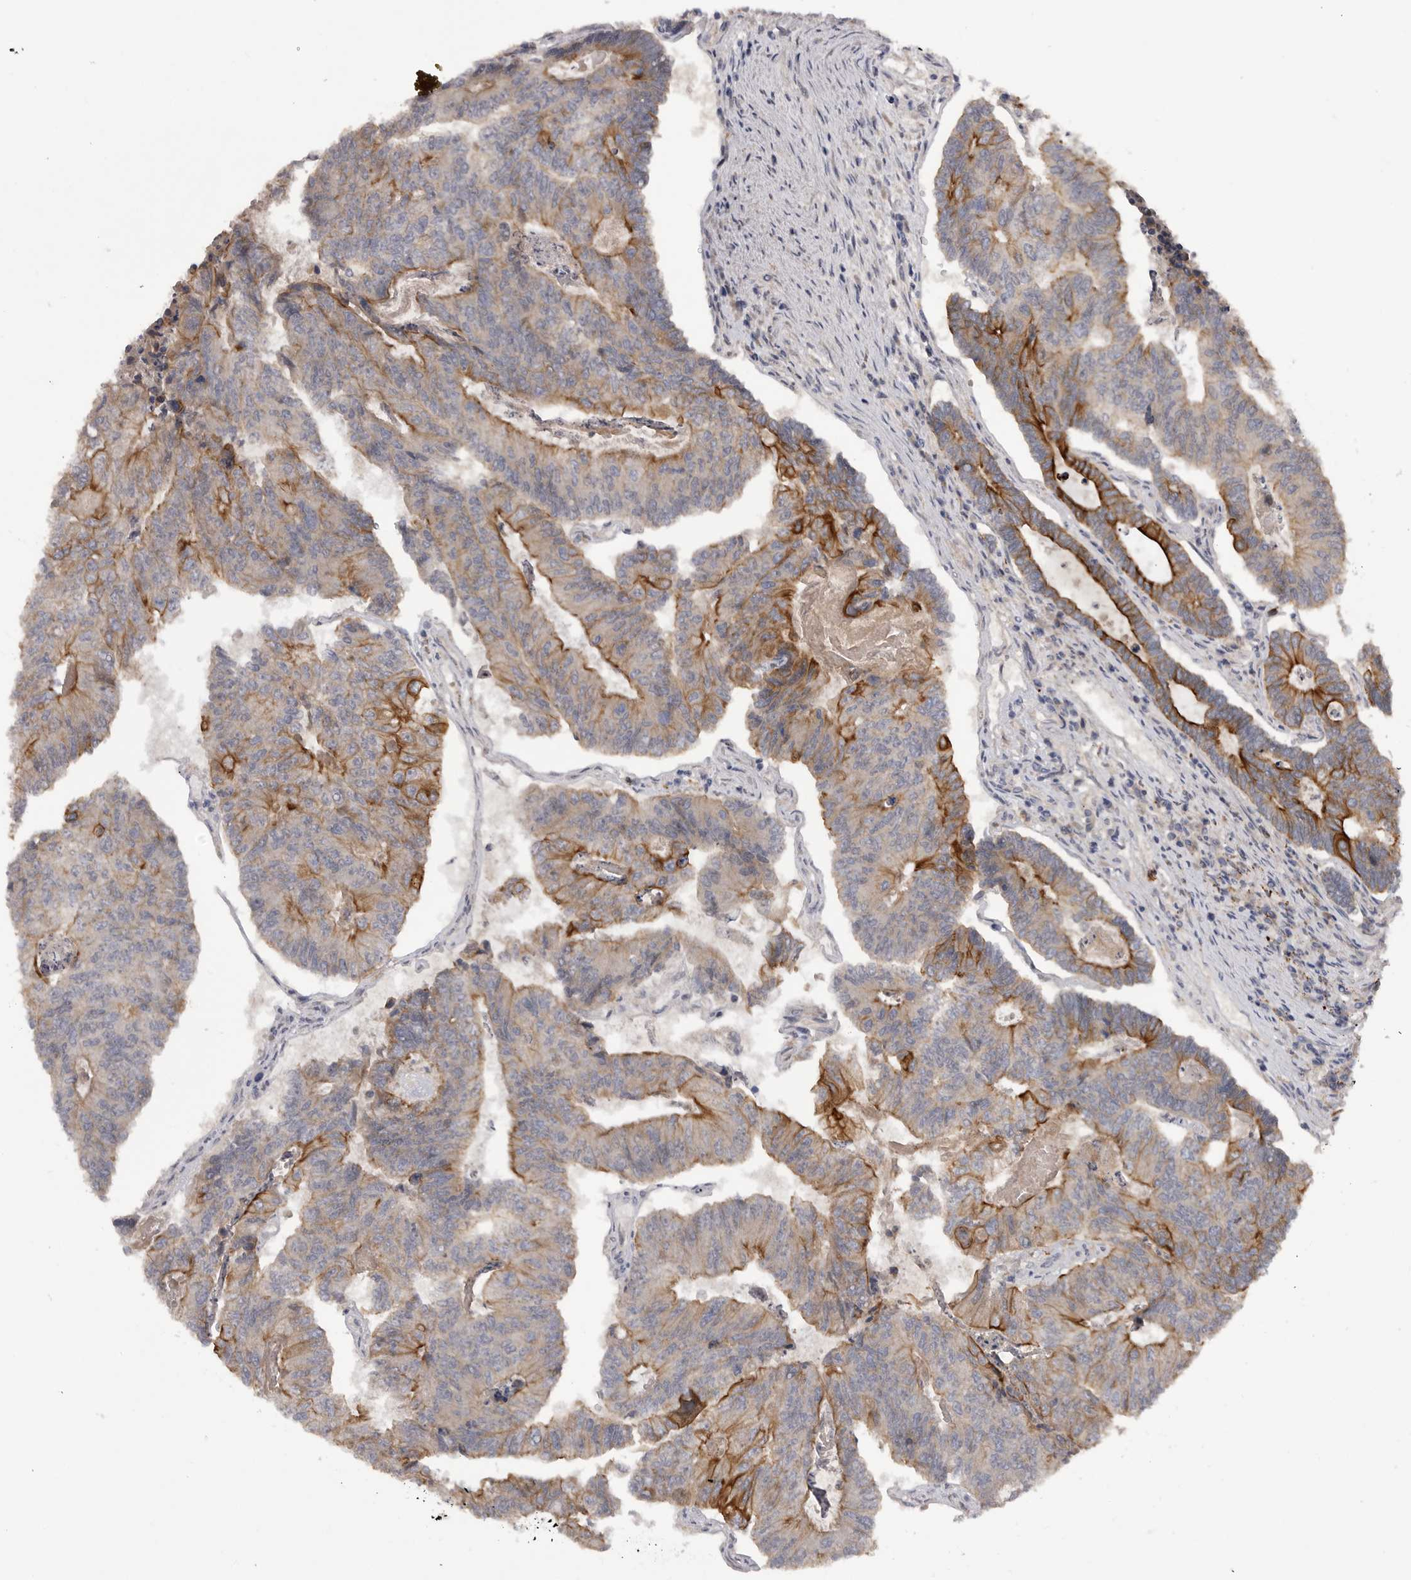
{"staining": {"intensity": "moderate", "quantity": "<25%", "location": "cytoplasmic/membranous"}, "tissue": "colorectal cancer", "cell_type": "Tumor cells", "image_type": "cancer", "snomed": [{"axis": "morphology", "description": "Adenocarcinoma, NOS"}, {"axis": "topography", "description": "Colon"}], "caption": "Adenocarcinoma (colorectal) stained with a brown dye exhibits moderate cytoplasmic/membranous positive expression in about <25% of tumor cells.", "gene": "DHDDS", "patient": {"sex": "female", "age": 67}}